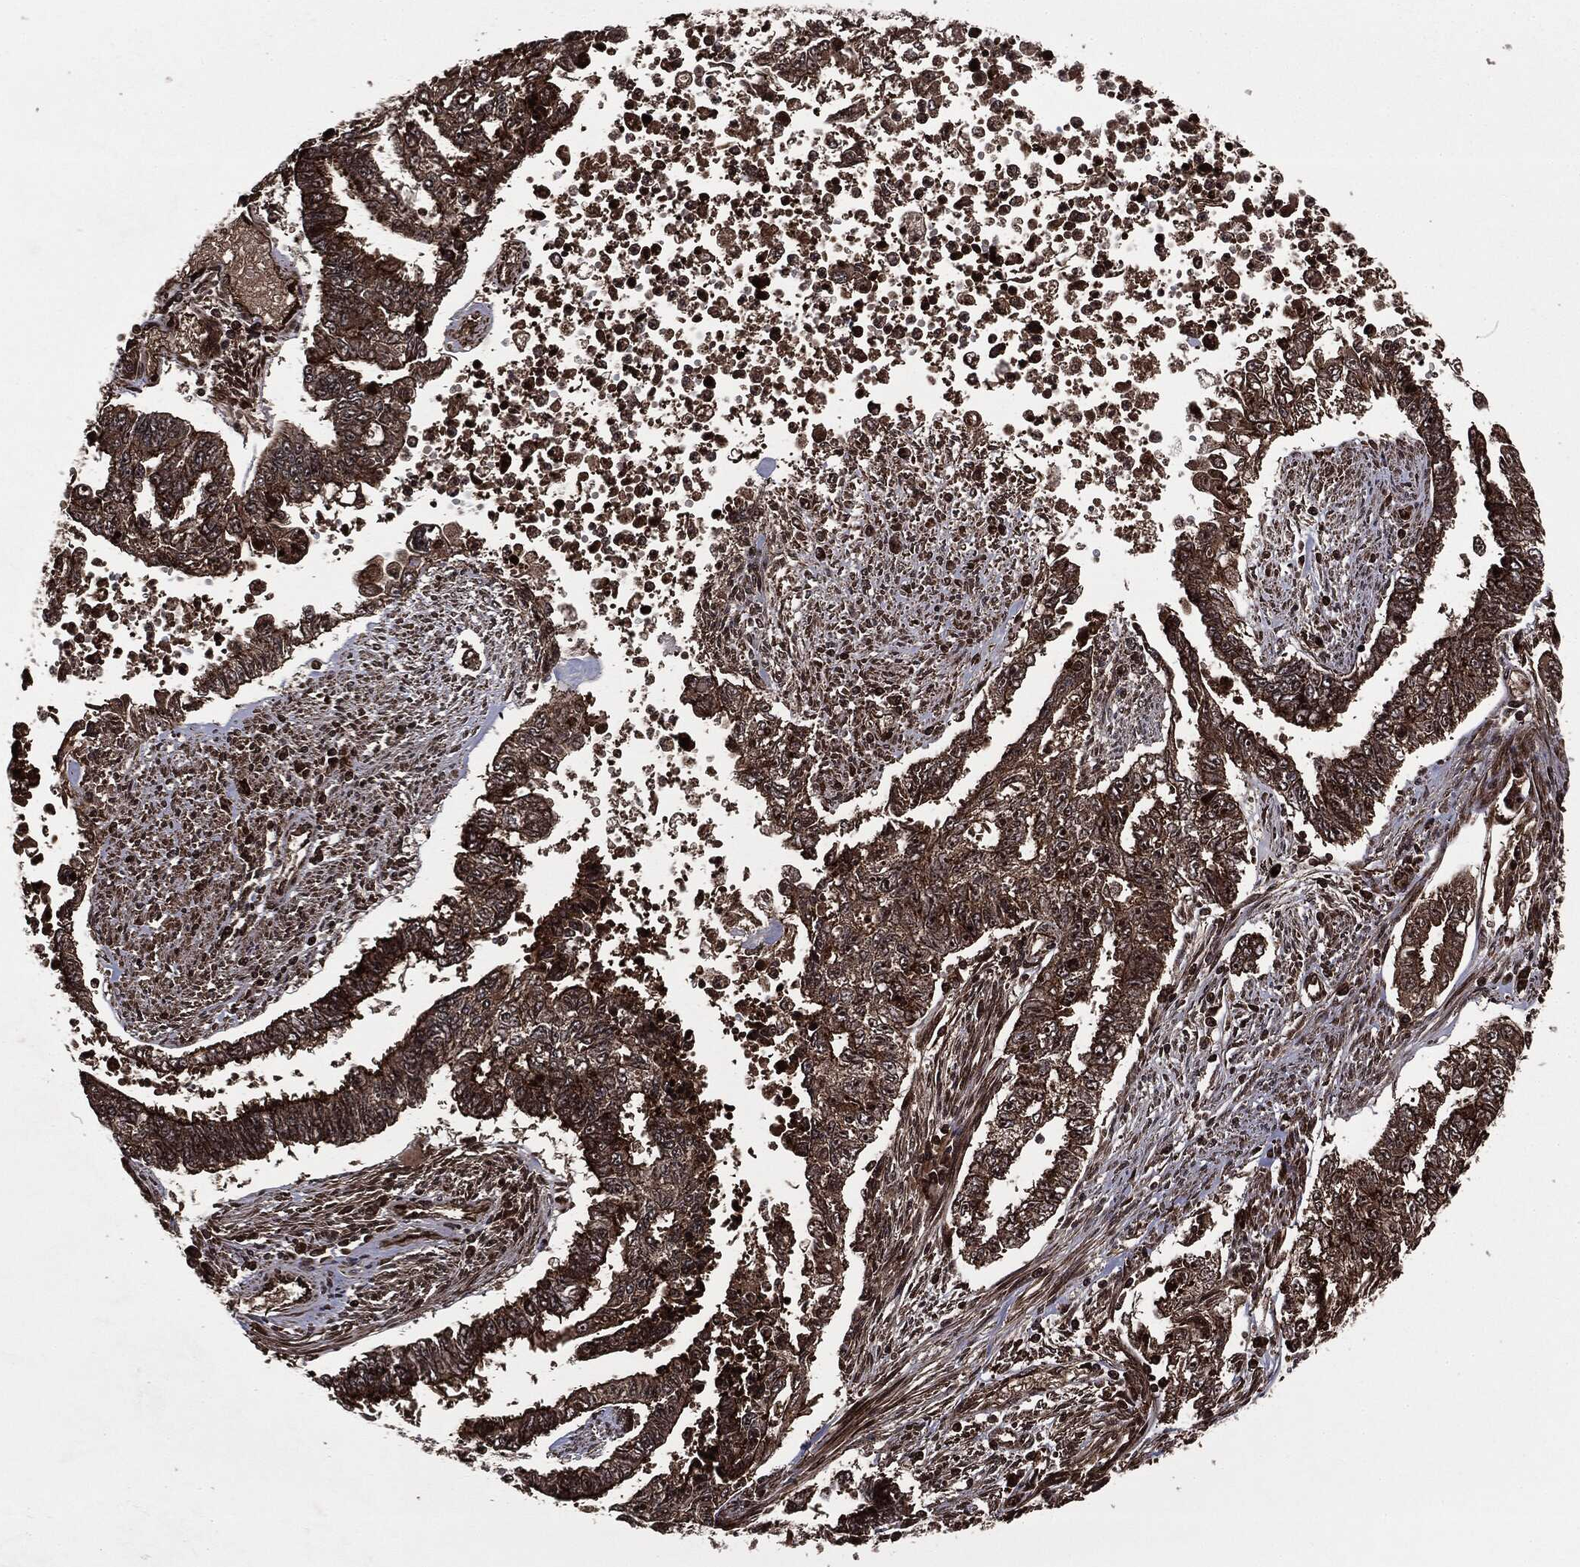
{"staining": {"intensity": "moderate", "quantity": ">75%", "location": "cytoplasmic/membranous"}, "tissue": "endometrial cancer", "cell_type": "Tumor cells", "image_type": "cancer", "snomed": [{"axis": "morphology", "description": "Adenocarcinoma, NOS"}, {"axis": "topography", "description": "Uterus"}], "caption": "Human endometrial cancer stained for a protein (brown) reveals moderate cytoplasmic/membranous positive positivity in approximately >75% of tumor cells.", "gene": "CARD6", "patient": {"sex": "female", "age": 59}}